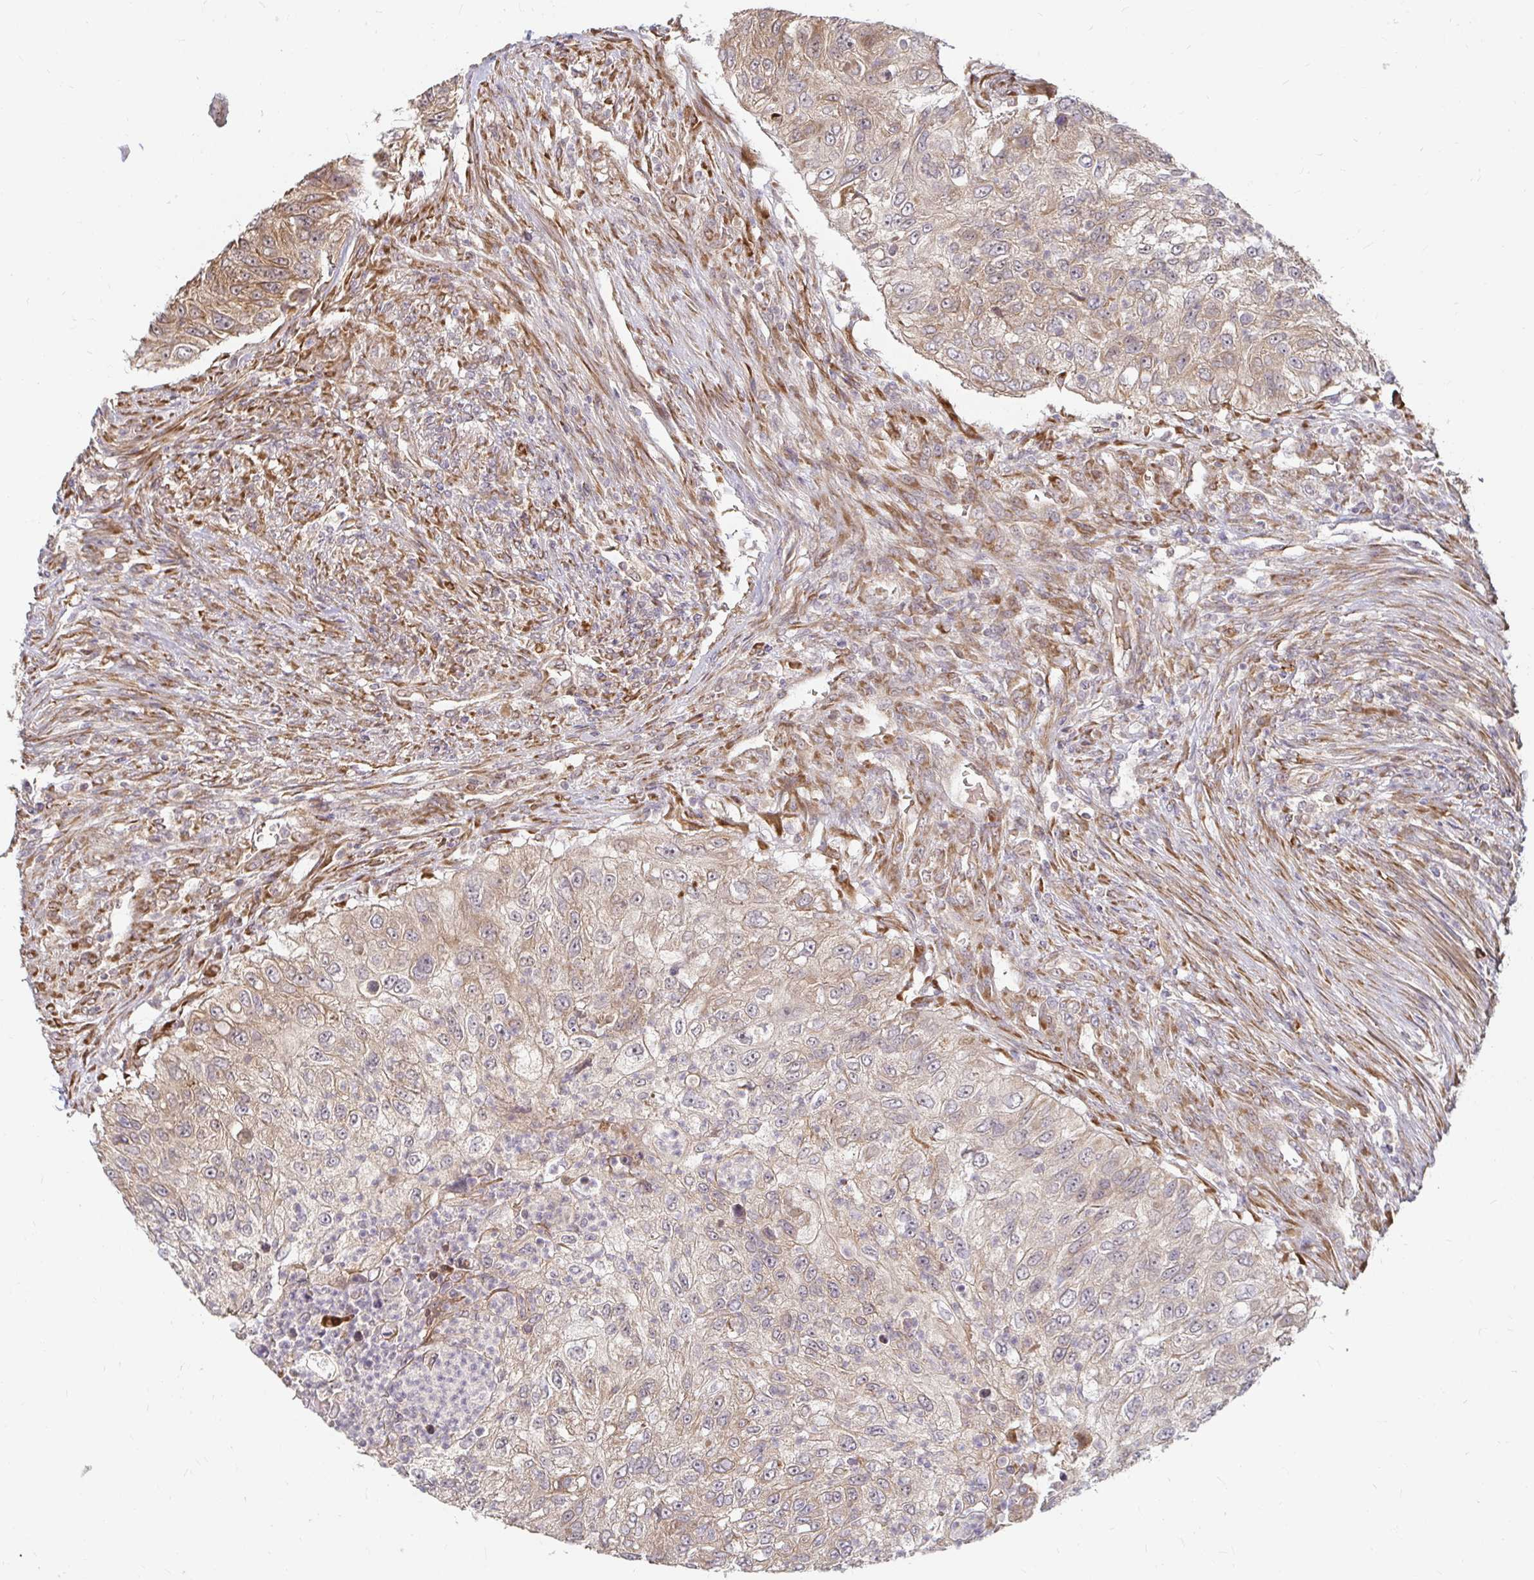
{"staining": {"intensity": "weak", "quantity": ">75%", "location": "cytoplasmic/membranous"}, "tissue": "urothelial cancer", "cell_type": "Tumor cells", "image_type": "cancer", "snomed": [{"axis": "morphology", "description": "Urothelial carcinoma, High grade"}, {"axis": "topography", "description": "Urinary bladder"}], "caption": "There is low levels of weak cytoplasmic/membranous positivity in tumor cells of high-grade urothelial carcinoma, as demonstrated by immunohistochemical staining (brown color).", "gene": "CAST", "patient": {"sex": "female", "age": 60}}